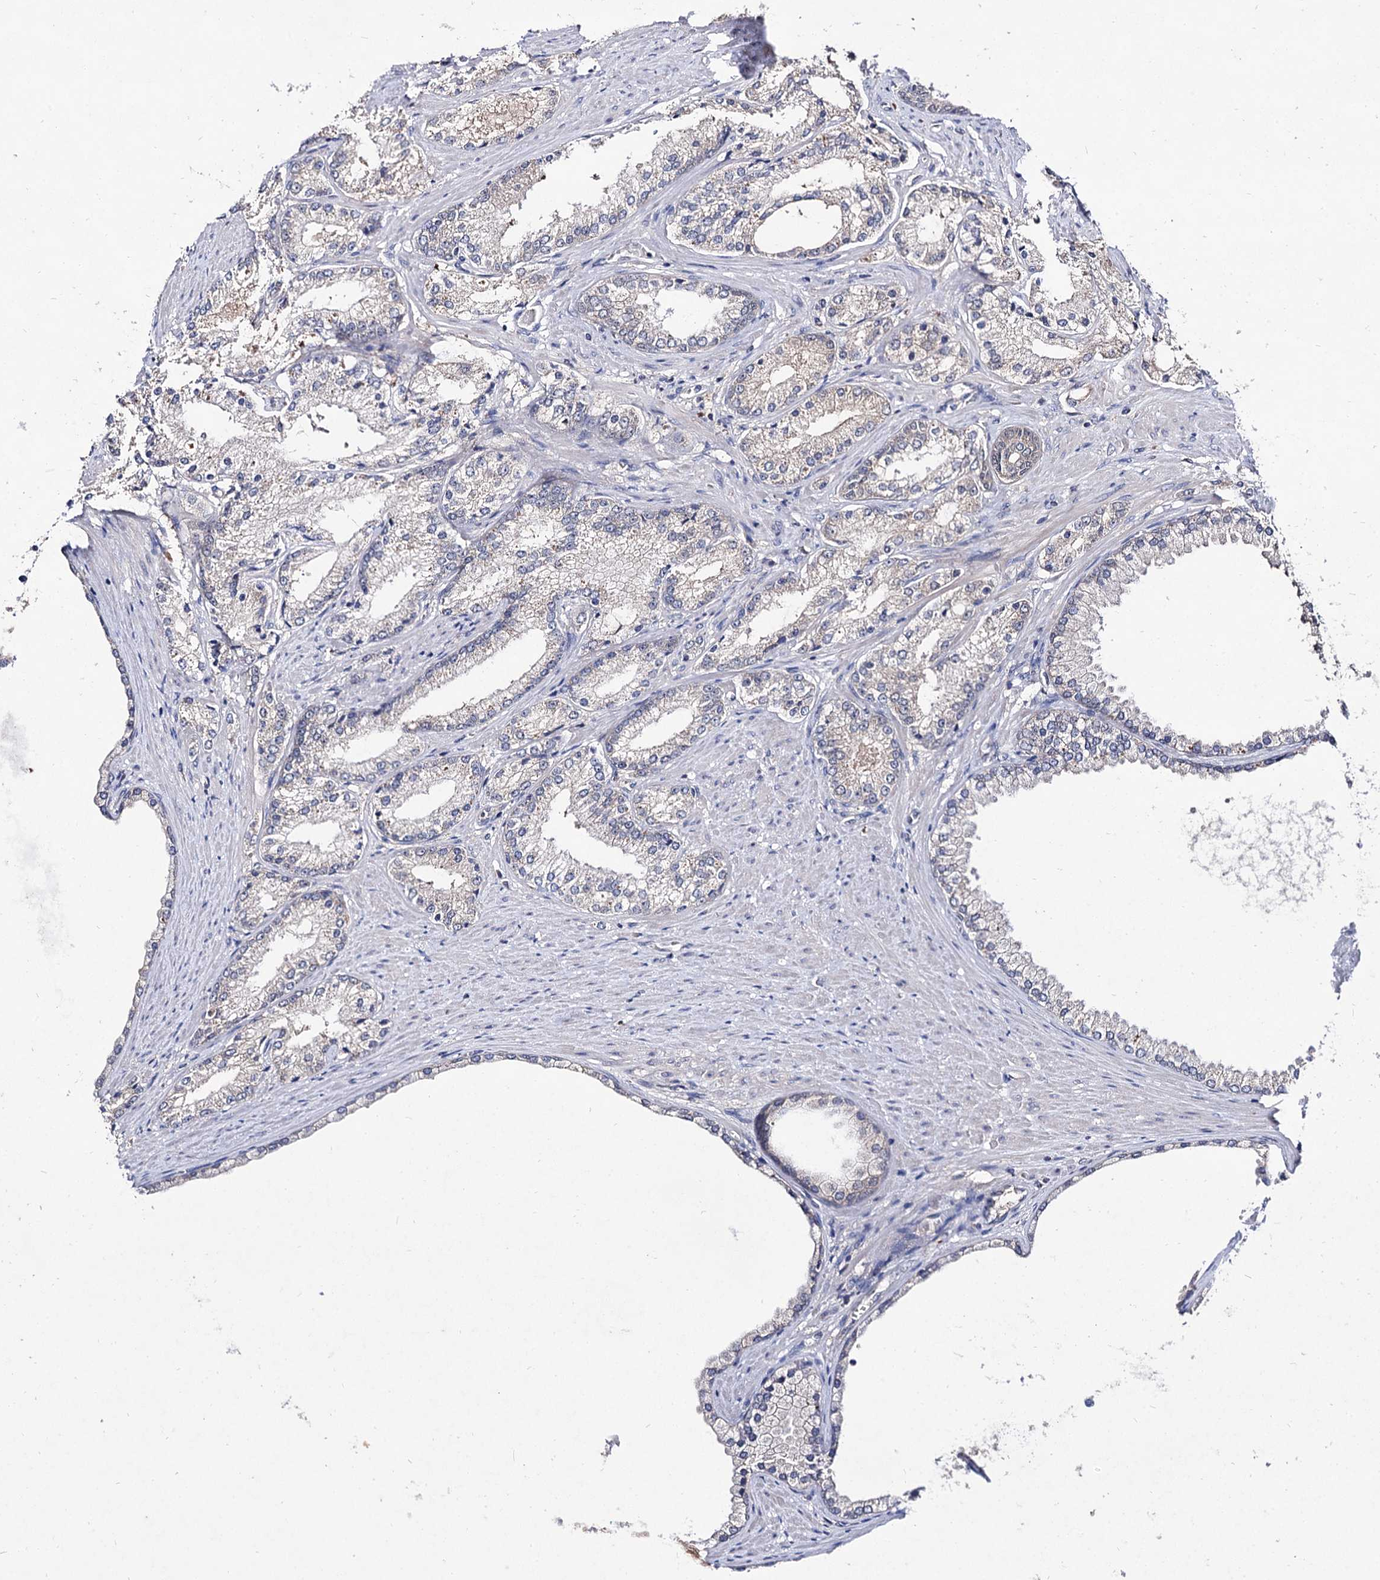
{"staining": {"intensity": "negative", "quantity": "none", "location": "none"}, "tissue": "prostate cancer", "cell_type": "Tumor cells", "image_type": "cancer", "snomed": [{"axis": "morphology", "description": "Adenocarcinoma, High grade"}, {"axis": "topography", "description": "Prostate"}], "caption": "An image of human prostate cancer (high-grade adenocarcinoma) is negative for staining in tumor cells.", "gene": "ACTR6", "patient": {"sex": "male", "age": 66}}